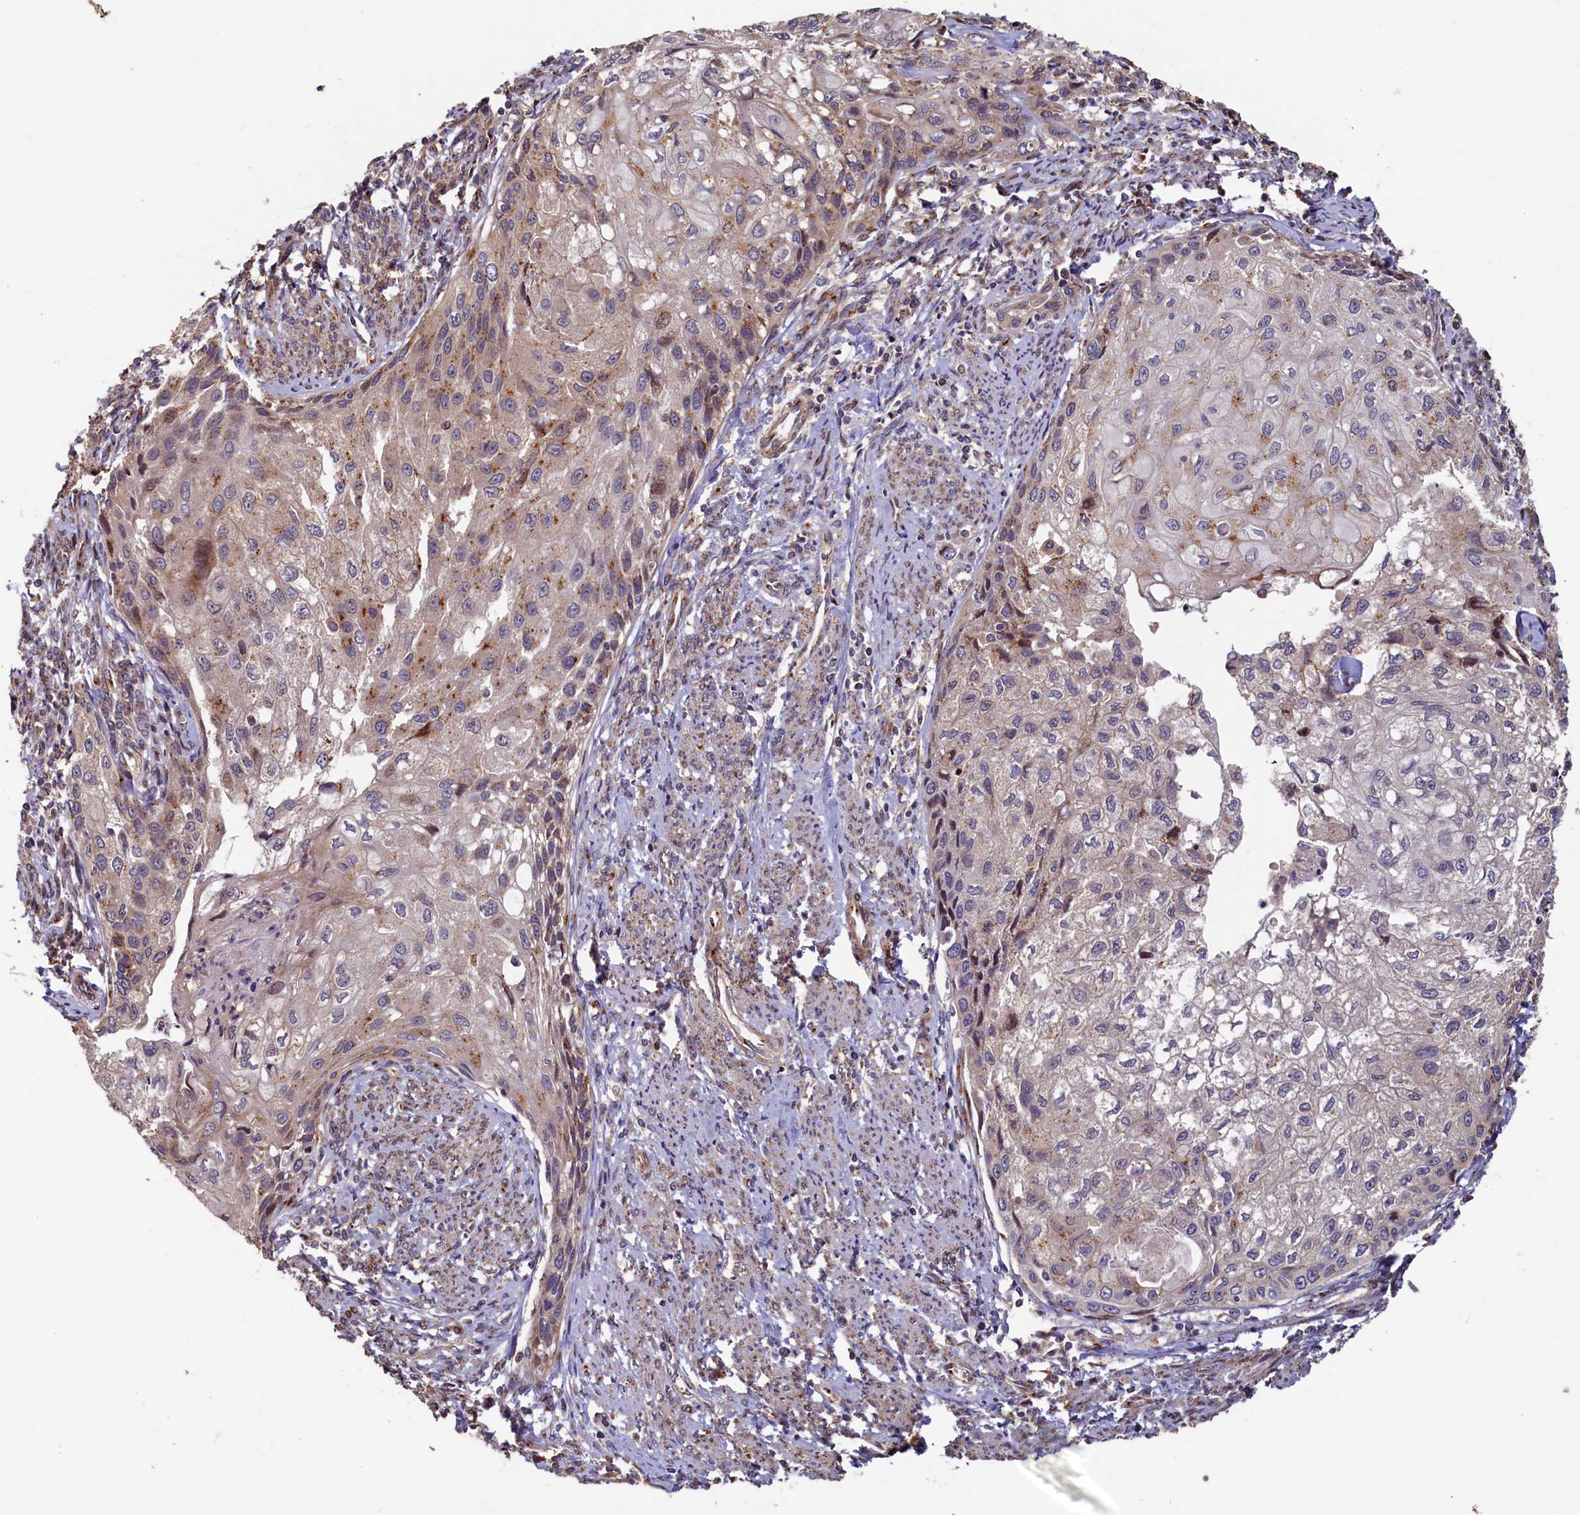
{"staining": {"intensity": "weak", "quantity": "<25%", "location": "cytoplasmic/membranous"}, "tissue": "cervical cancer", "cell_type": "Tumor cells", "image_type": "cancer", "snomed": [{"axis": "morphology", "description": "Squamous cell carcinoma, NOS"}, {"axis": "topography", "description": "Cervix"}], "caption": "Tumor cells are negative for protein expression in human squamous cell carcinoma (cervical).", "gene": "TMEM181", "patient": {"sex": "female", "age": 67}}